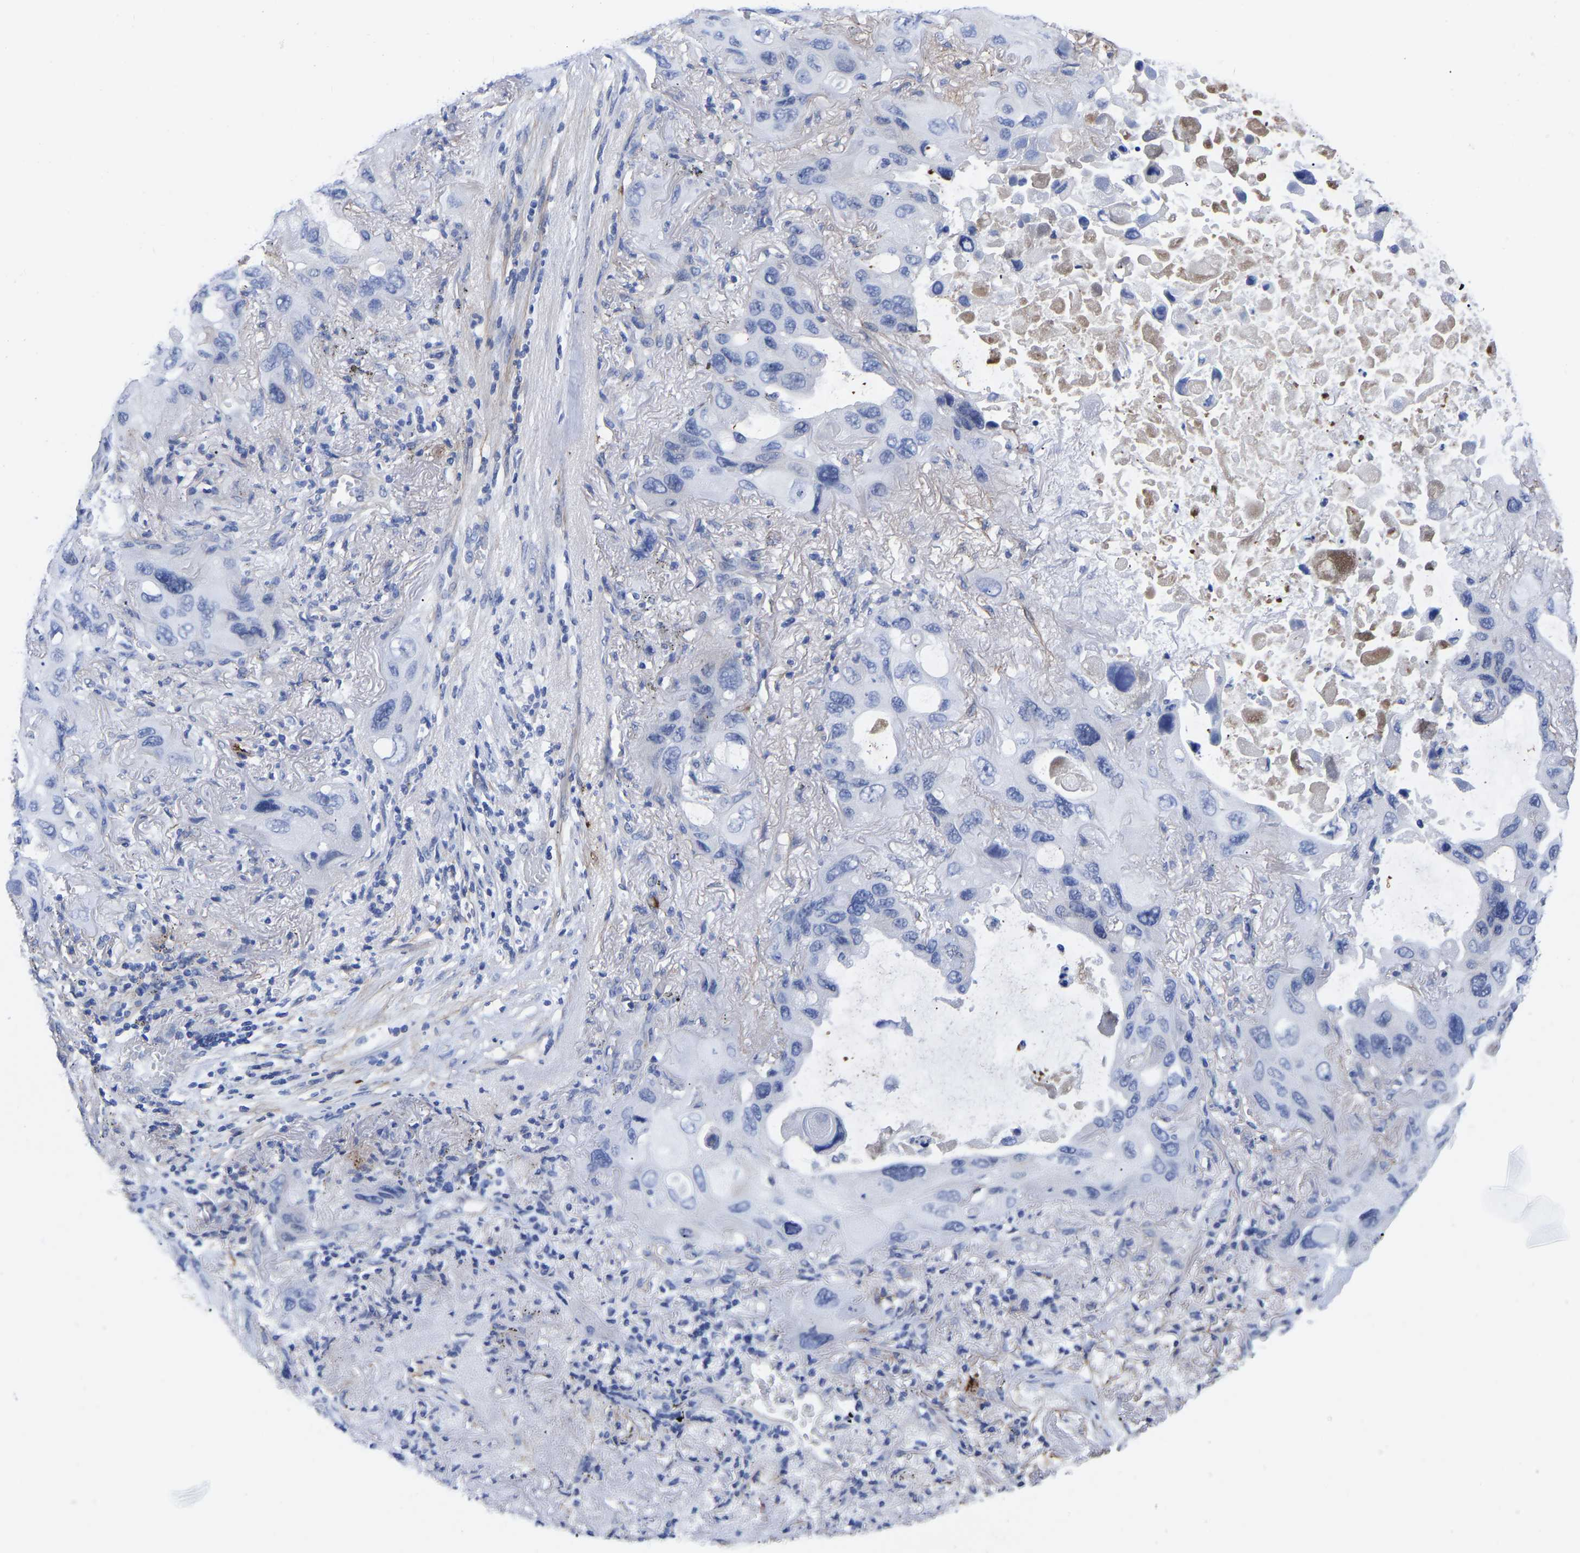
{"staining": {"intensity": "negative", "quantity": "none", "location": "none"}, "tissue": "lung cancer", "cell_type": "Tumor cells", "image_type": "cancer", "snomed": [{"axis": "morphology", "description": "Squamous cell carcinoma, NOS"}, {"axis": "topography", "description": "Lung"}], "caption": "Tumor cells show no significant protein expression in lung cancer. (DAB IHC, high magnification).", "gene": "GPA33", "patient": {"sex": "female", "age": 73}}